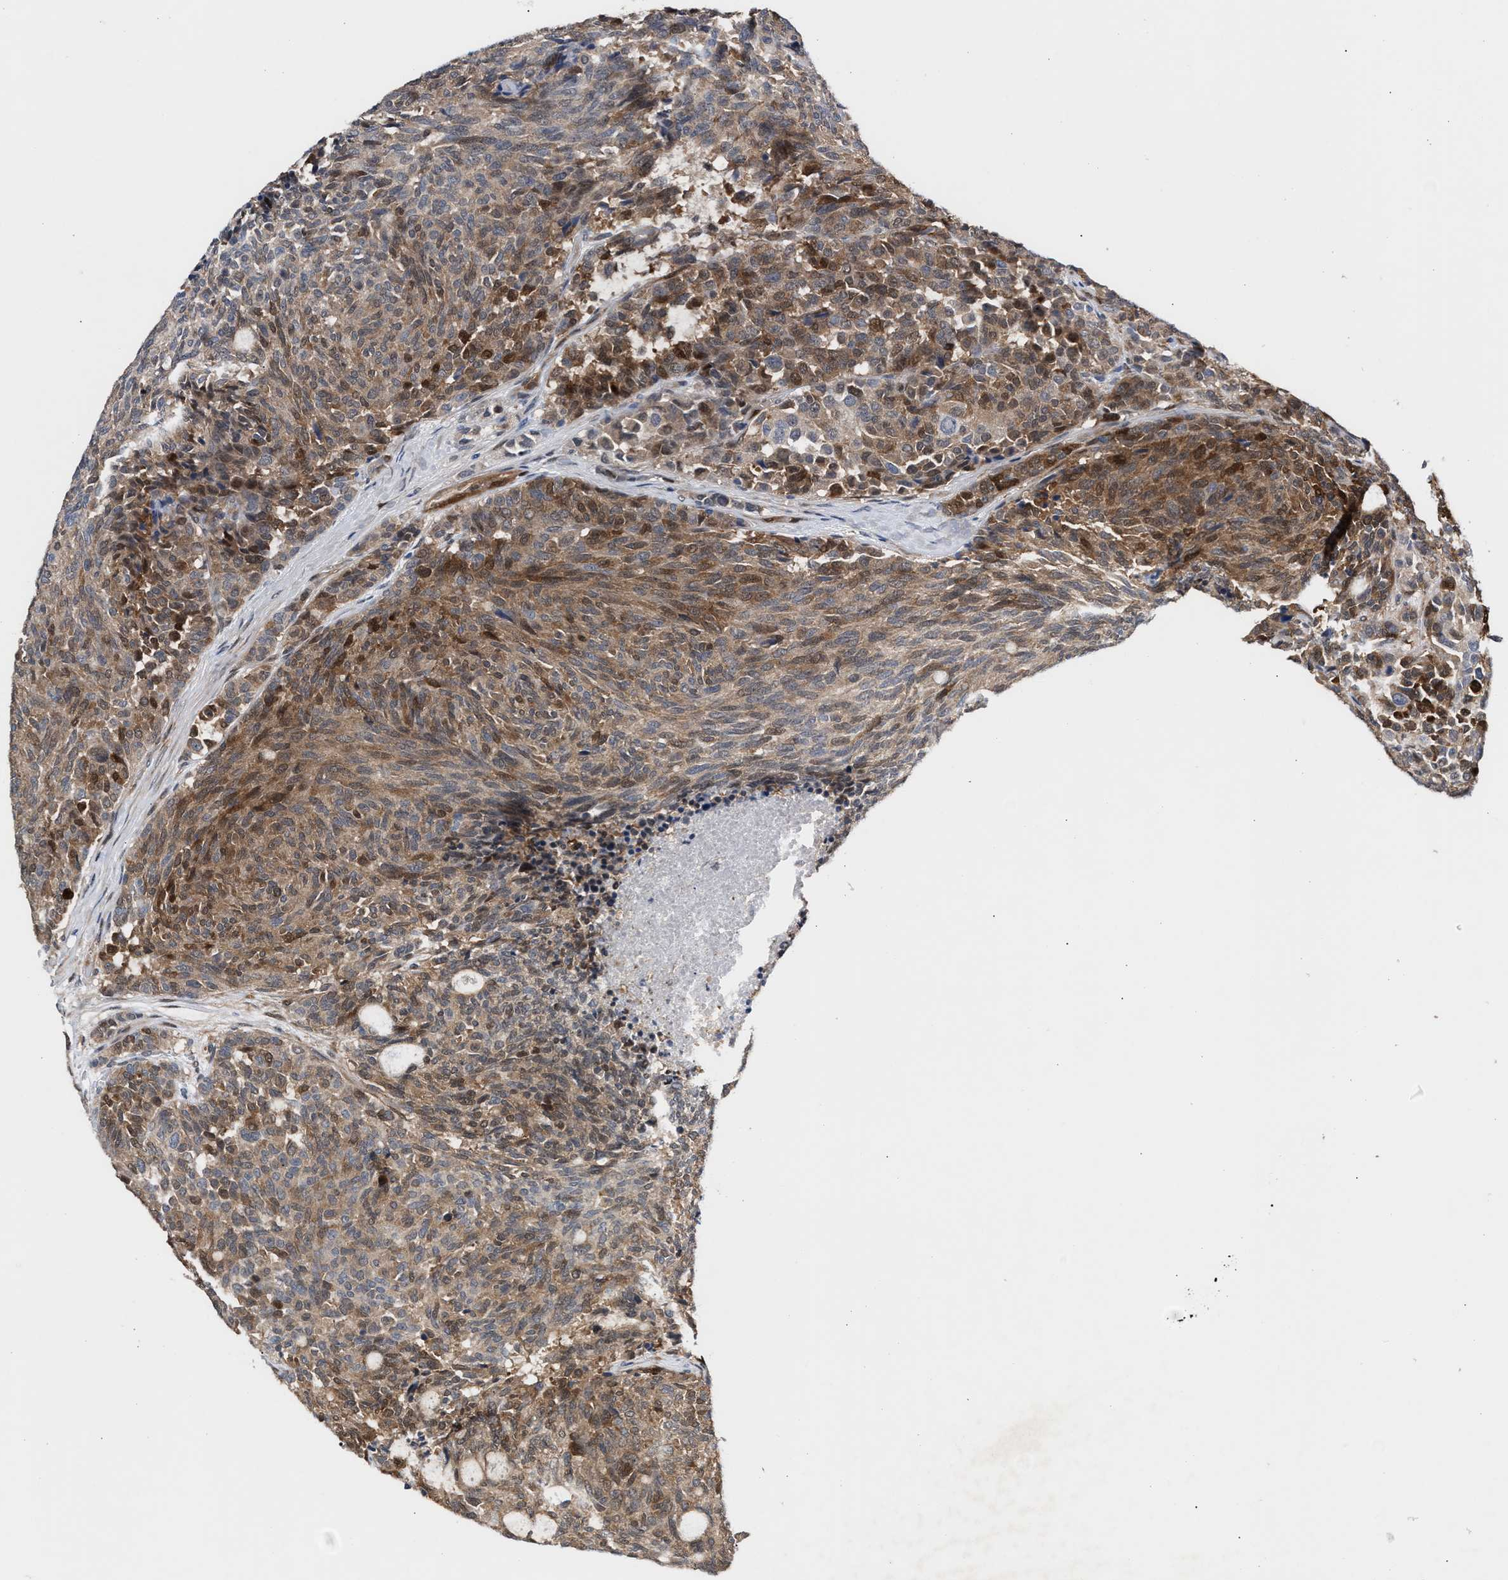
{"staining": {"intensity": "moderate", "quantity": "25%-75%", "location": "cytoplasmic/membranous"}, "tissue": "carcinoid", "cell_type": "Tumor cells", "image_type": "cancer", "snomed": [{"axis": "morphology", "description": "Carcinoid, malignant, NOS"}, {"axis": "topography", "description": "Pancreas"}], "caption": "Immunohistochemistry (IHC) (DAB (3,3'-diaminobenzidine)) staining of carcinoid shows moderate cytoplasmic/membranous protein positivity in about 25%-75% of tumor cells.", "gene": "TP53I3", "patient": {"sex": "female", "age": 54}}